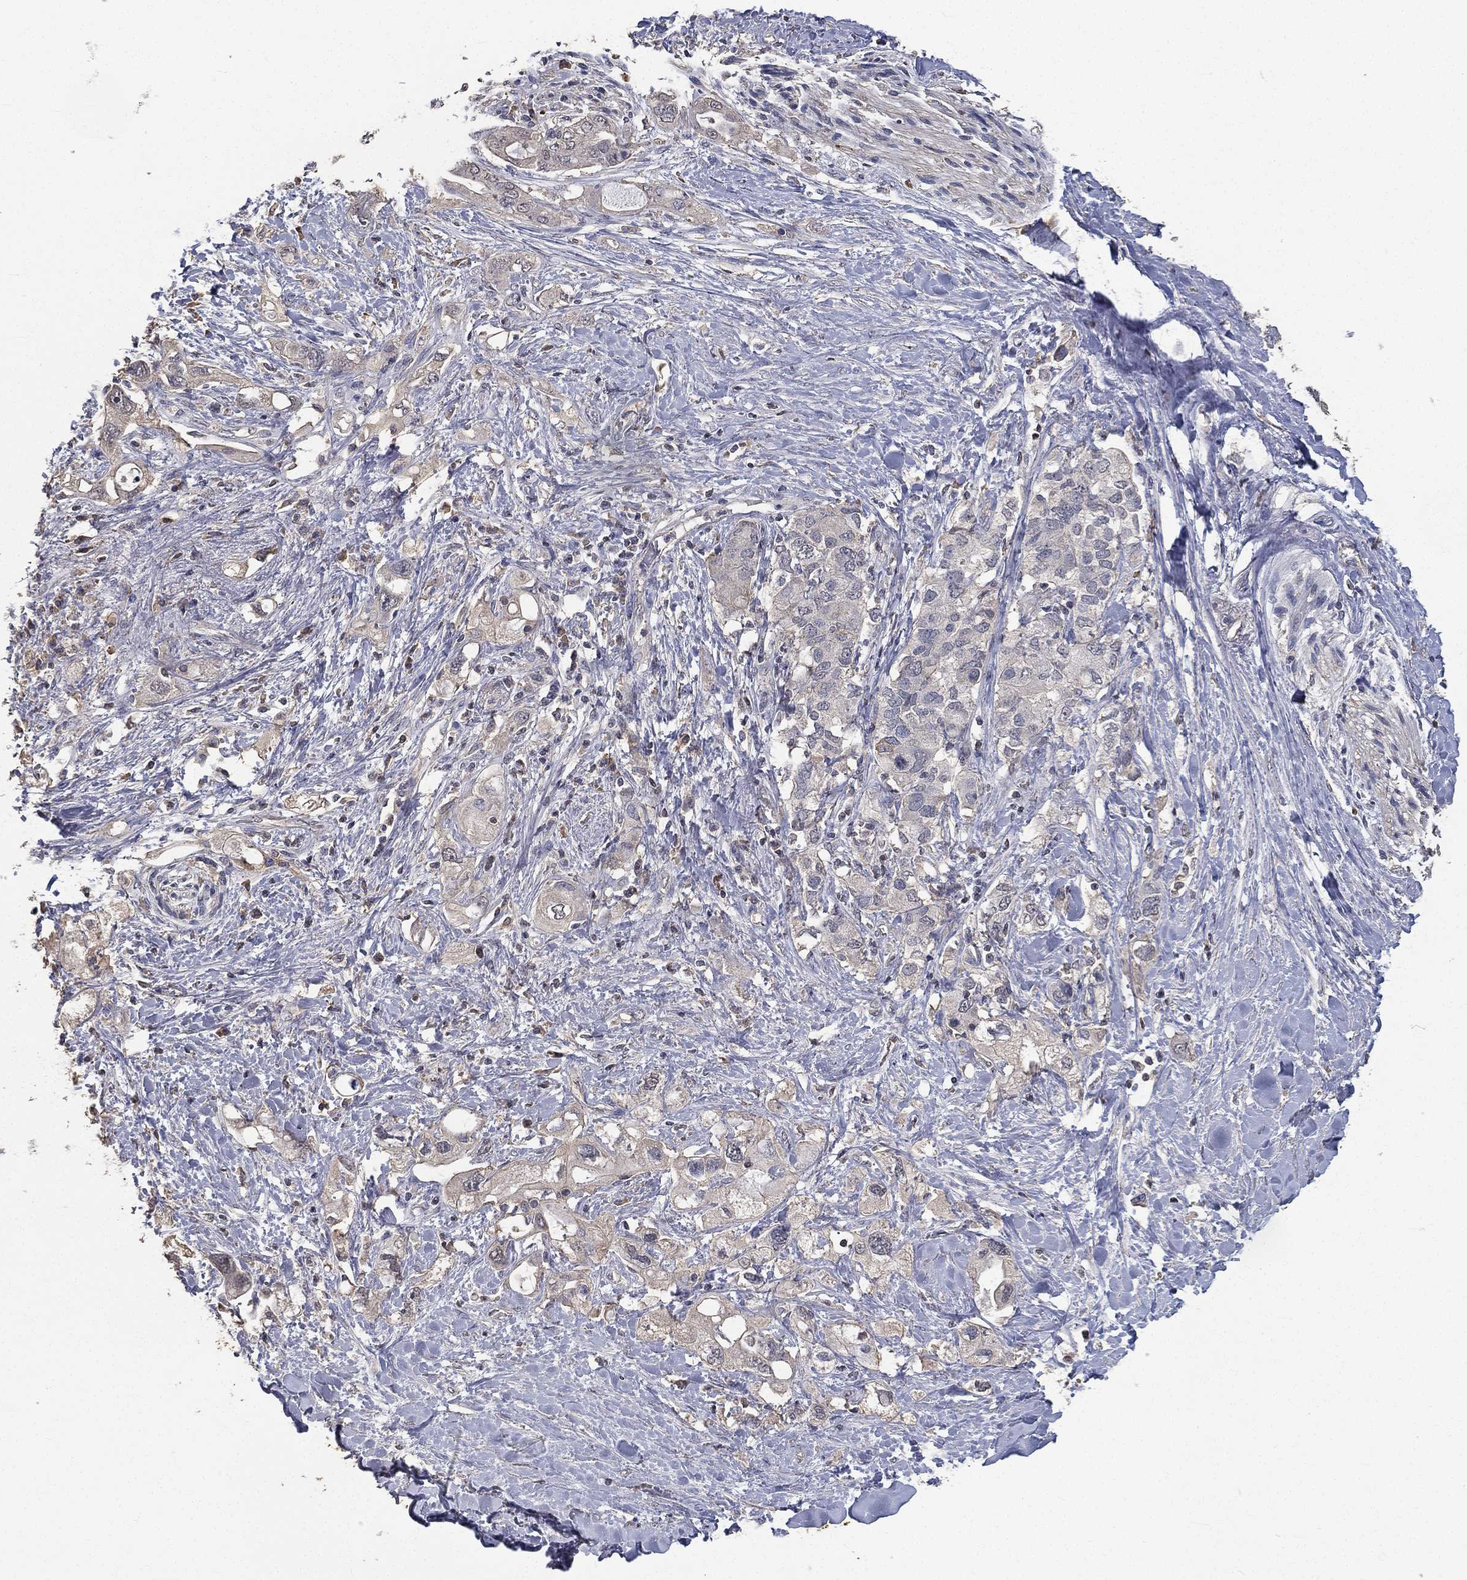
{"staining": {"intensity": "negative", "quantity": "none", "location": "none"}, "tissue": "pancreatic cancer", "cell_type": "Tumor cells", "image_type": "cancer", "snomed": [{"axis": "morphology", "description": "Adenocarcinoma, NOS"}, {"axis": "topography", "description": "Pancreas"}], "caption": "Immunohistochemical staining of human adenocarcinoma (pancreatic) shows no significant staining in tumor cells.", "gene": "SNAP25", "patient": {"sex": "female", "age": 56}}